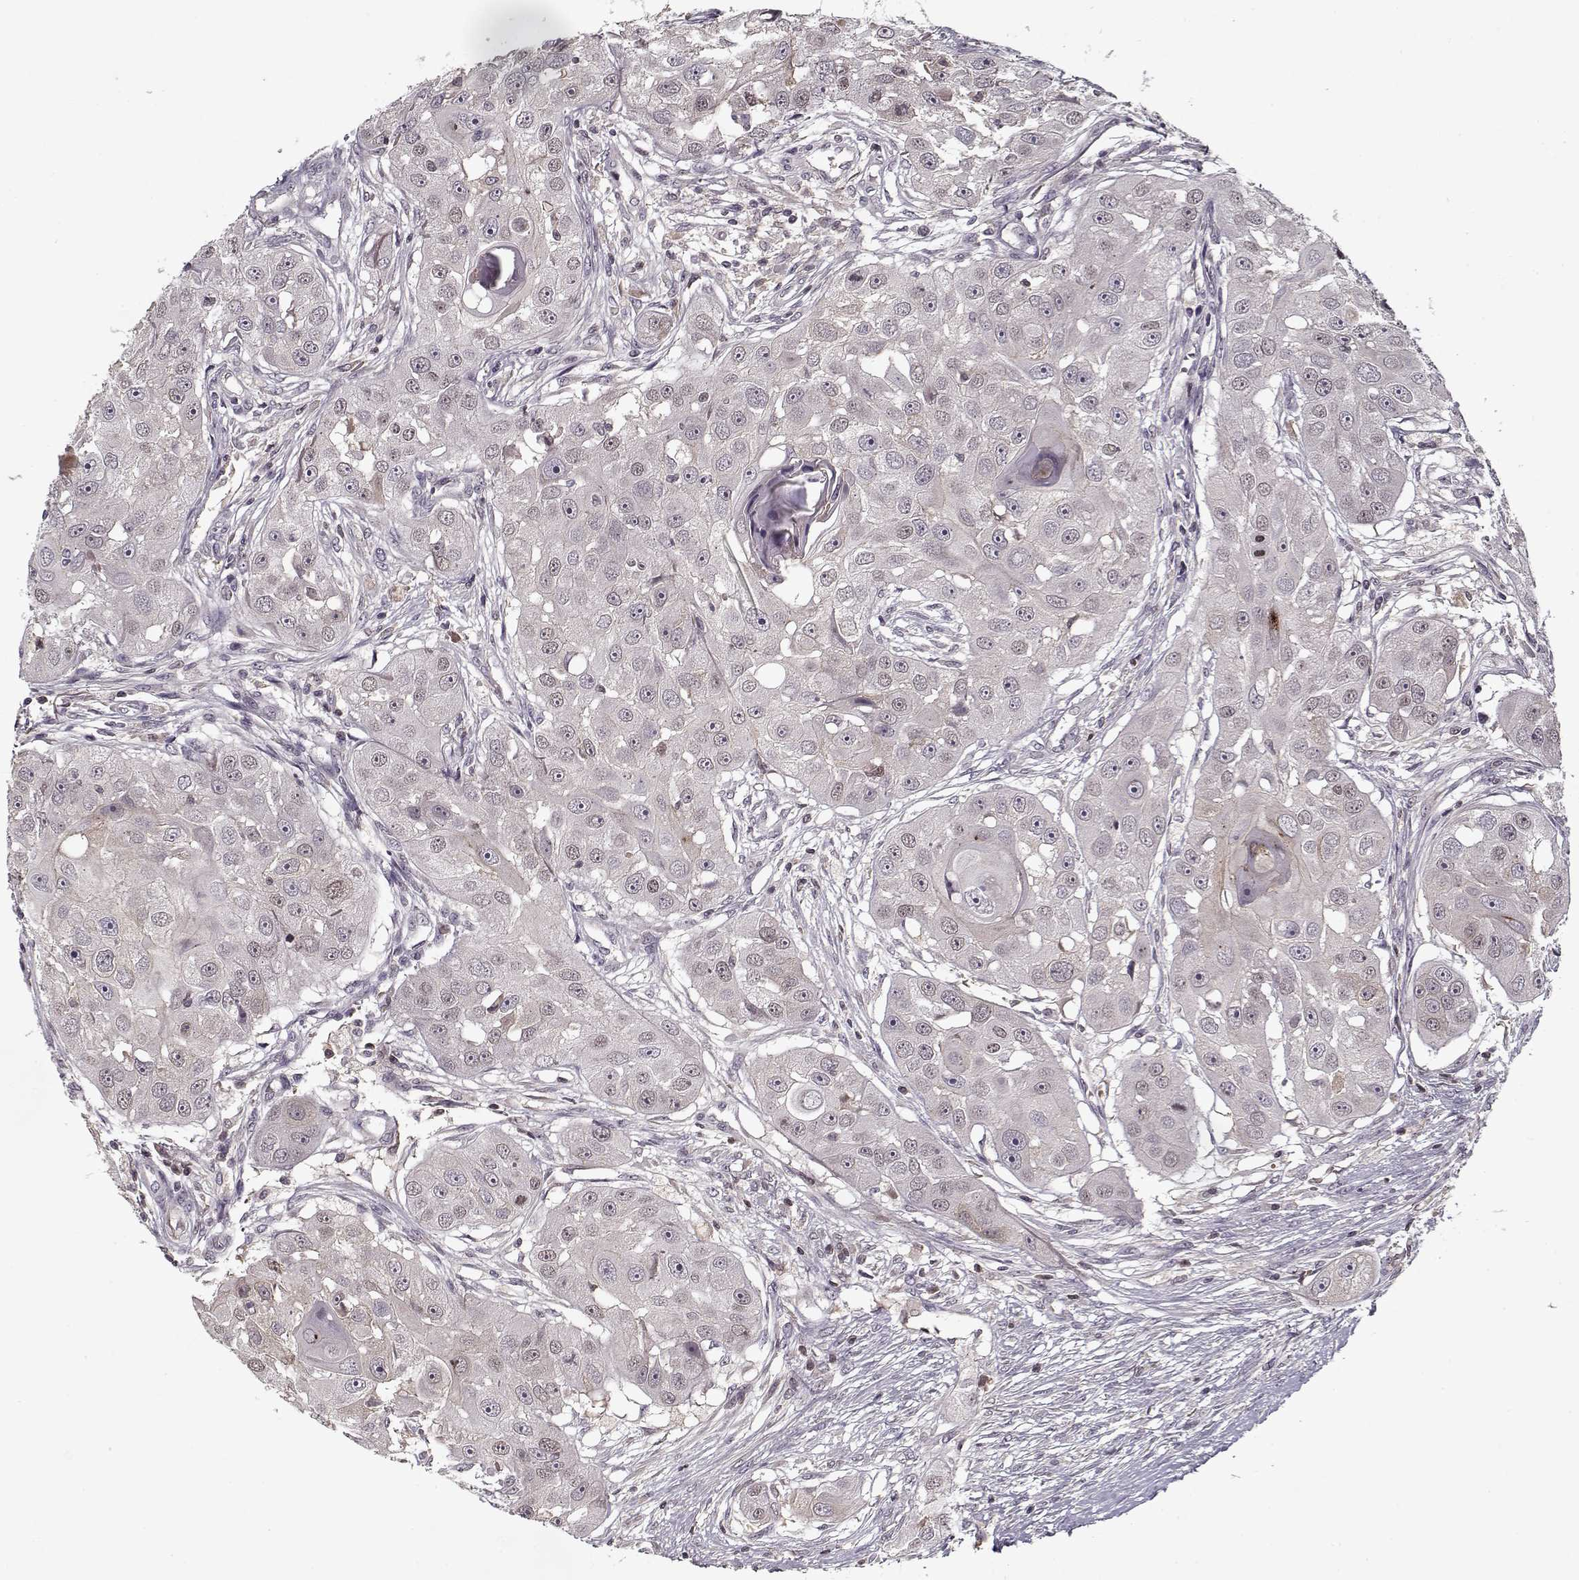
{"staining": {"intensity": "negative", "quantity": "none", "location": "none"}, "tissue": "head and neck cancer", "cell_type": "Tumor cells", "image_type": "cancer", "snomed": [{"axis": "morphology", "description": "Squamous cell carcinoma, NOS"}, {"axis": "topography", "description": "Head-Neck"}], "caption": "High magnification brightfield microscopy of head and neck cancer (squamous cell carcinoma) stained with DAB (3,3'-diaminobenzidine) (brown) and counterstained with hematoxylin (blue): tumor cells show no significant positivity. (DAB (3,3'-diaminobenzidine) IHC visualized using brightfield microscopy, high magnification).", "gene": "AFM", "patient": {"sex": "male", "age": 51}}